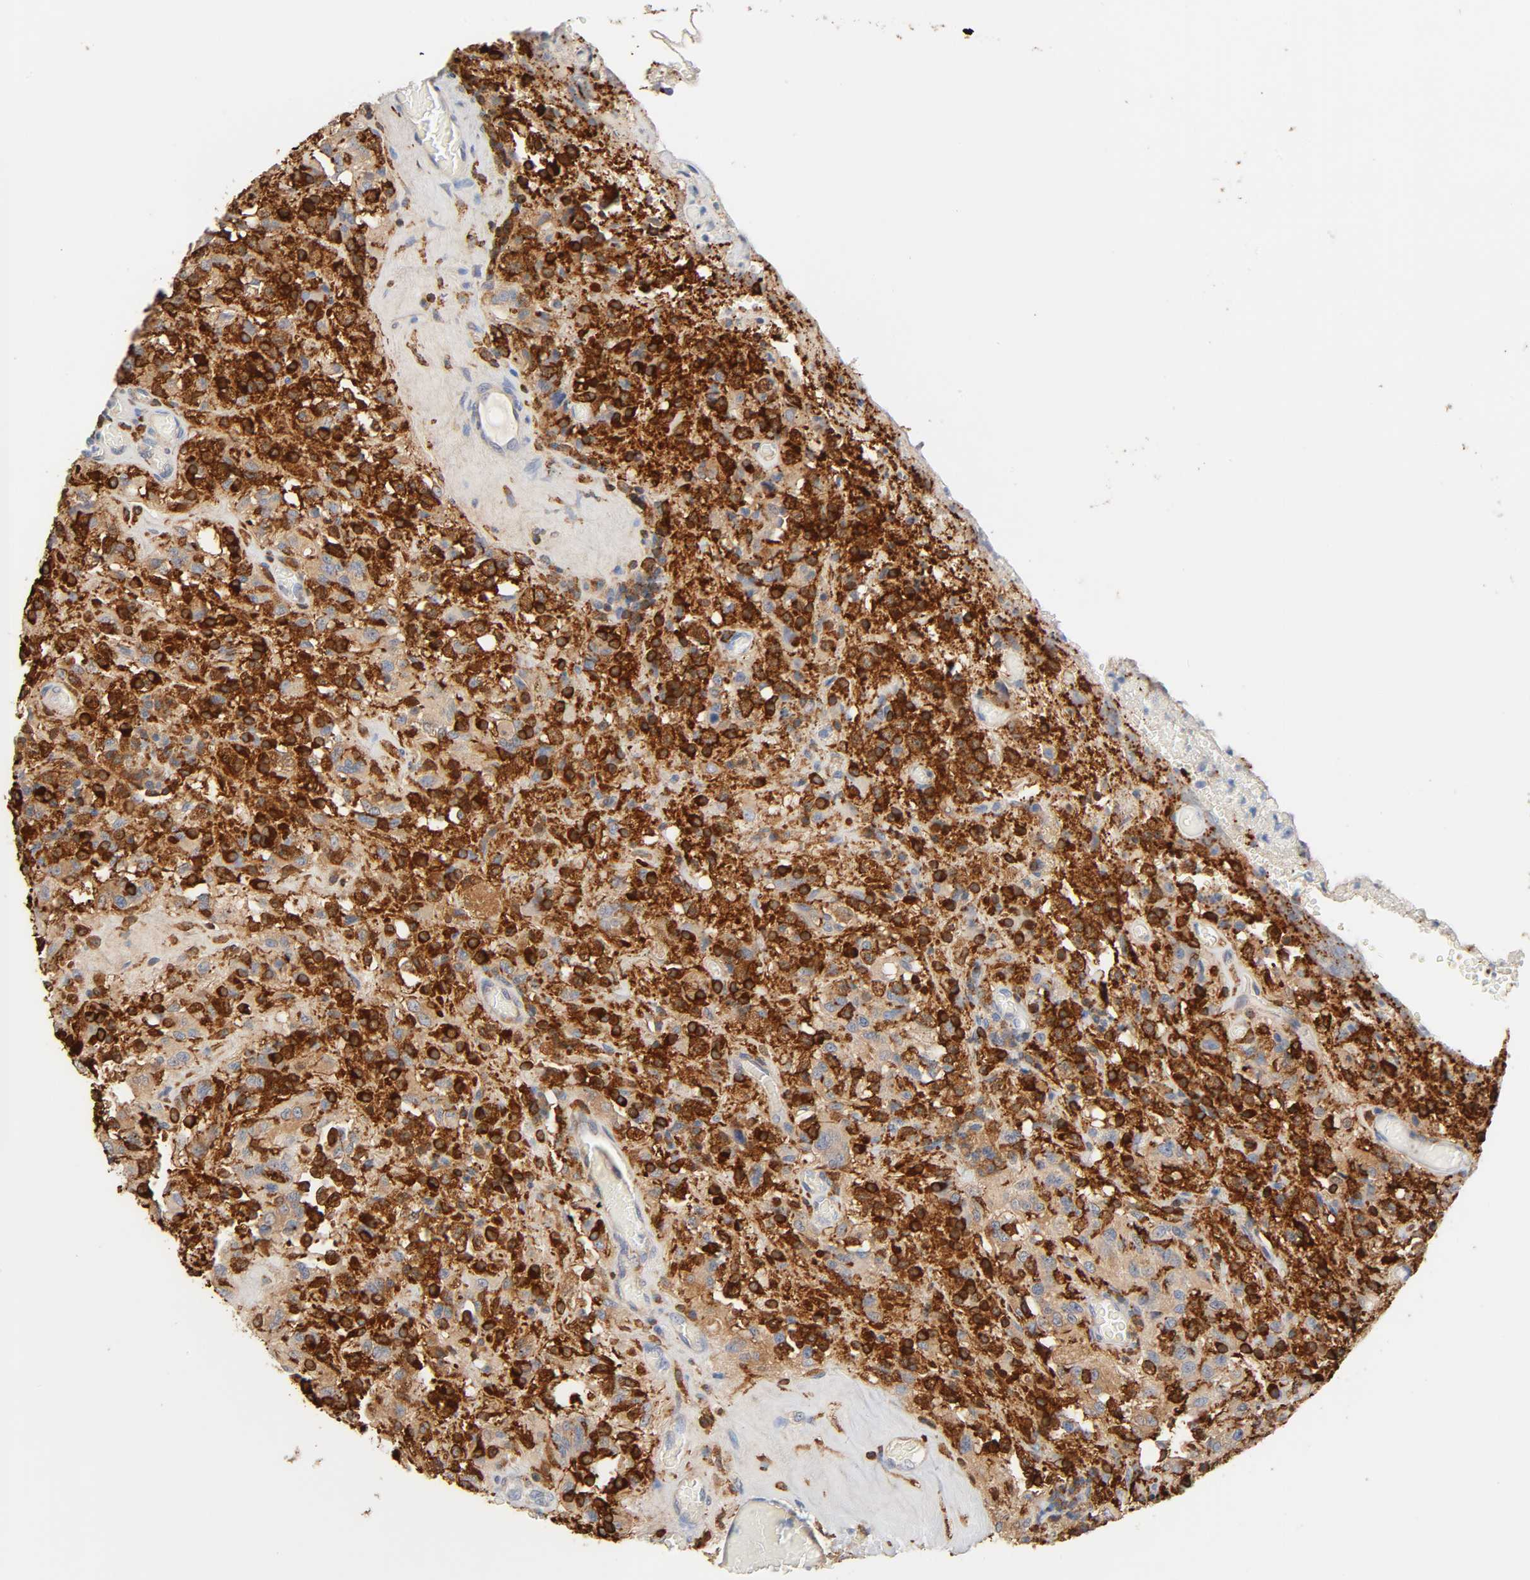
{"staining": {"intensity": "moderate", "quantity": ">75%", "location": "cytoplasmic/membranous"}, "tissue": "glioma", "cell_type": "Tumor cells", "image_type": "cancer", "snomed": [{"axis": "morphology", "description": "Normal tissue, NOS"}, {"axis": "morphology", "description": "Glioma, malignant, High grade"}, {"axis": "topography", "description": "Cerebral cortex"}], "caption": "Malignant glioma (high-grade) tissue reveals moderate cytoplasmic/membranous staining in approximately >75% of tumor cells, visualized by immunohistochemistry.", "gene": "BIN1", "patient": {"sex": "male", "age": 56}}